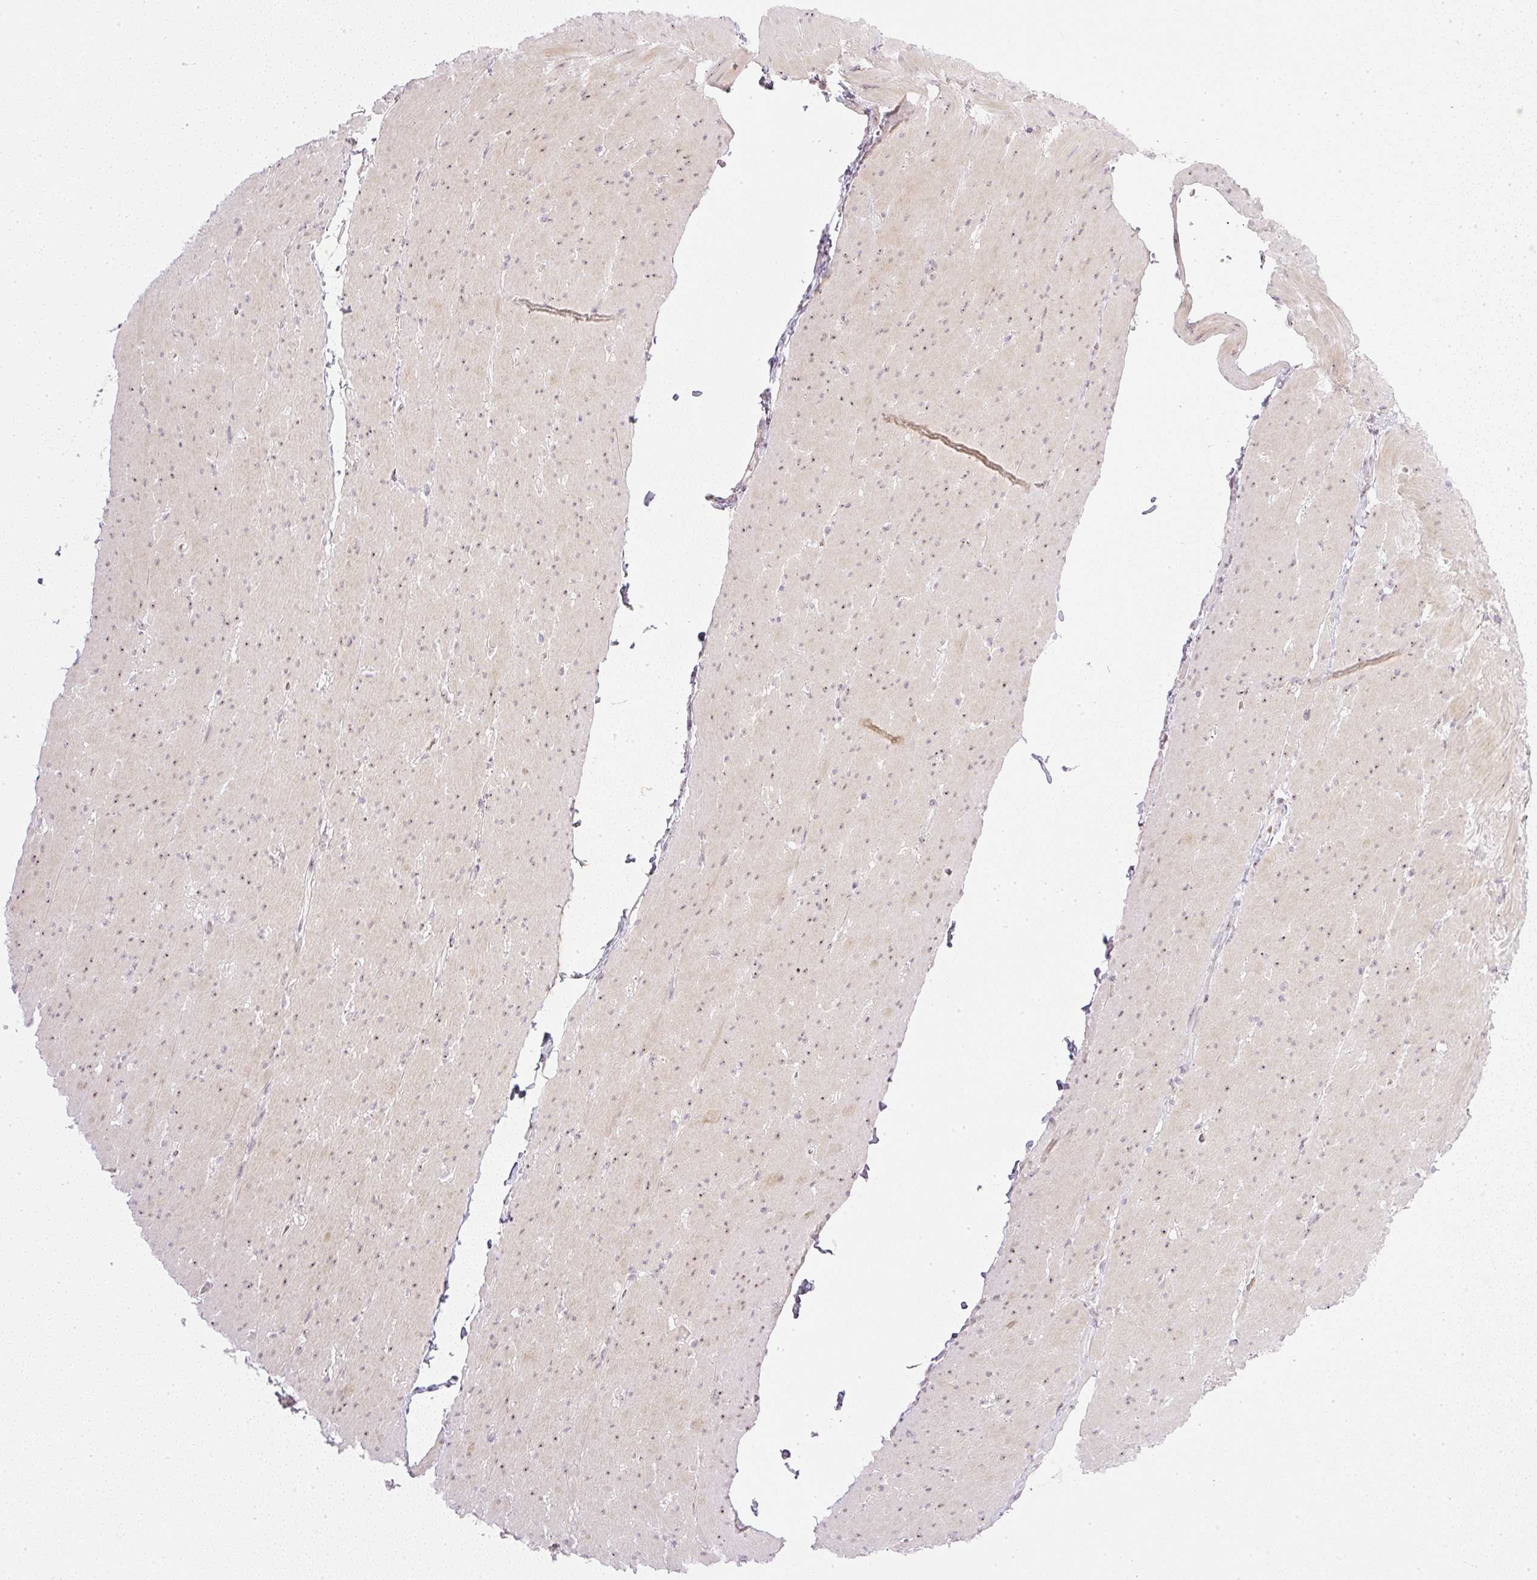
{"staining": {"intensity": "weak", "quantity": "25%-75%", "location": "nuclear"}, "tissue": "smooth muscle", "cell_type": "Smooth muscle cells", "image_type": "normal", "snomed": [{"axis": "morphology", "description": "Normal tissue, NOS"}, {"axis": "topography", "description": "Smooth muscle"}, {"axis": "topography", "description": "Rectum"}], "caption": "Smooth muscle stained for a protein displays weak nuclear positivity in smooth muscle cells. (Stains: DAB (3,3'-diaminobenzidine) in brown, nuclei in blue, Microscopy: brightfield microscopy at high magnification).", "gene": "AAR2", "patient": {"sex": "male", "age": 53}}